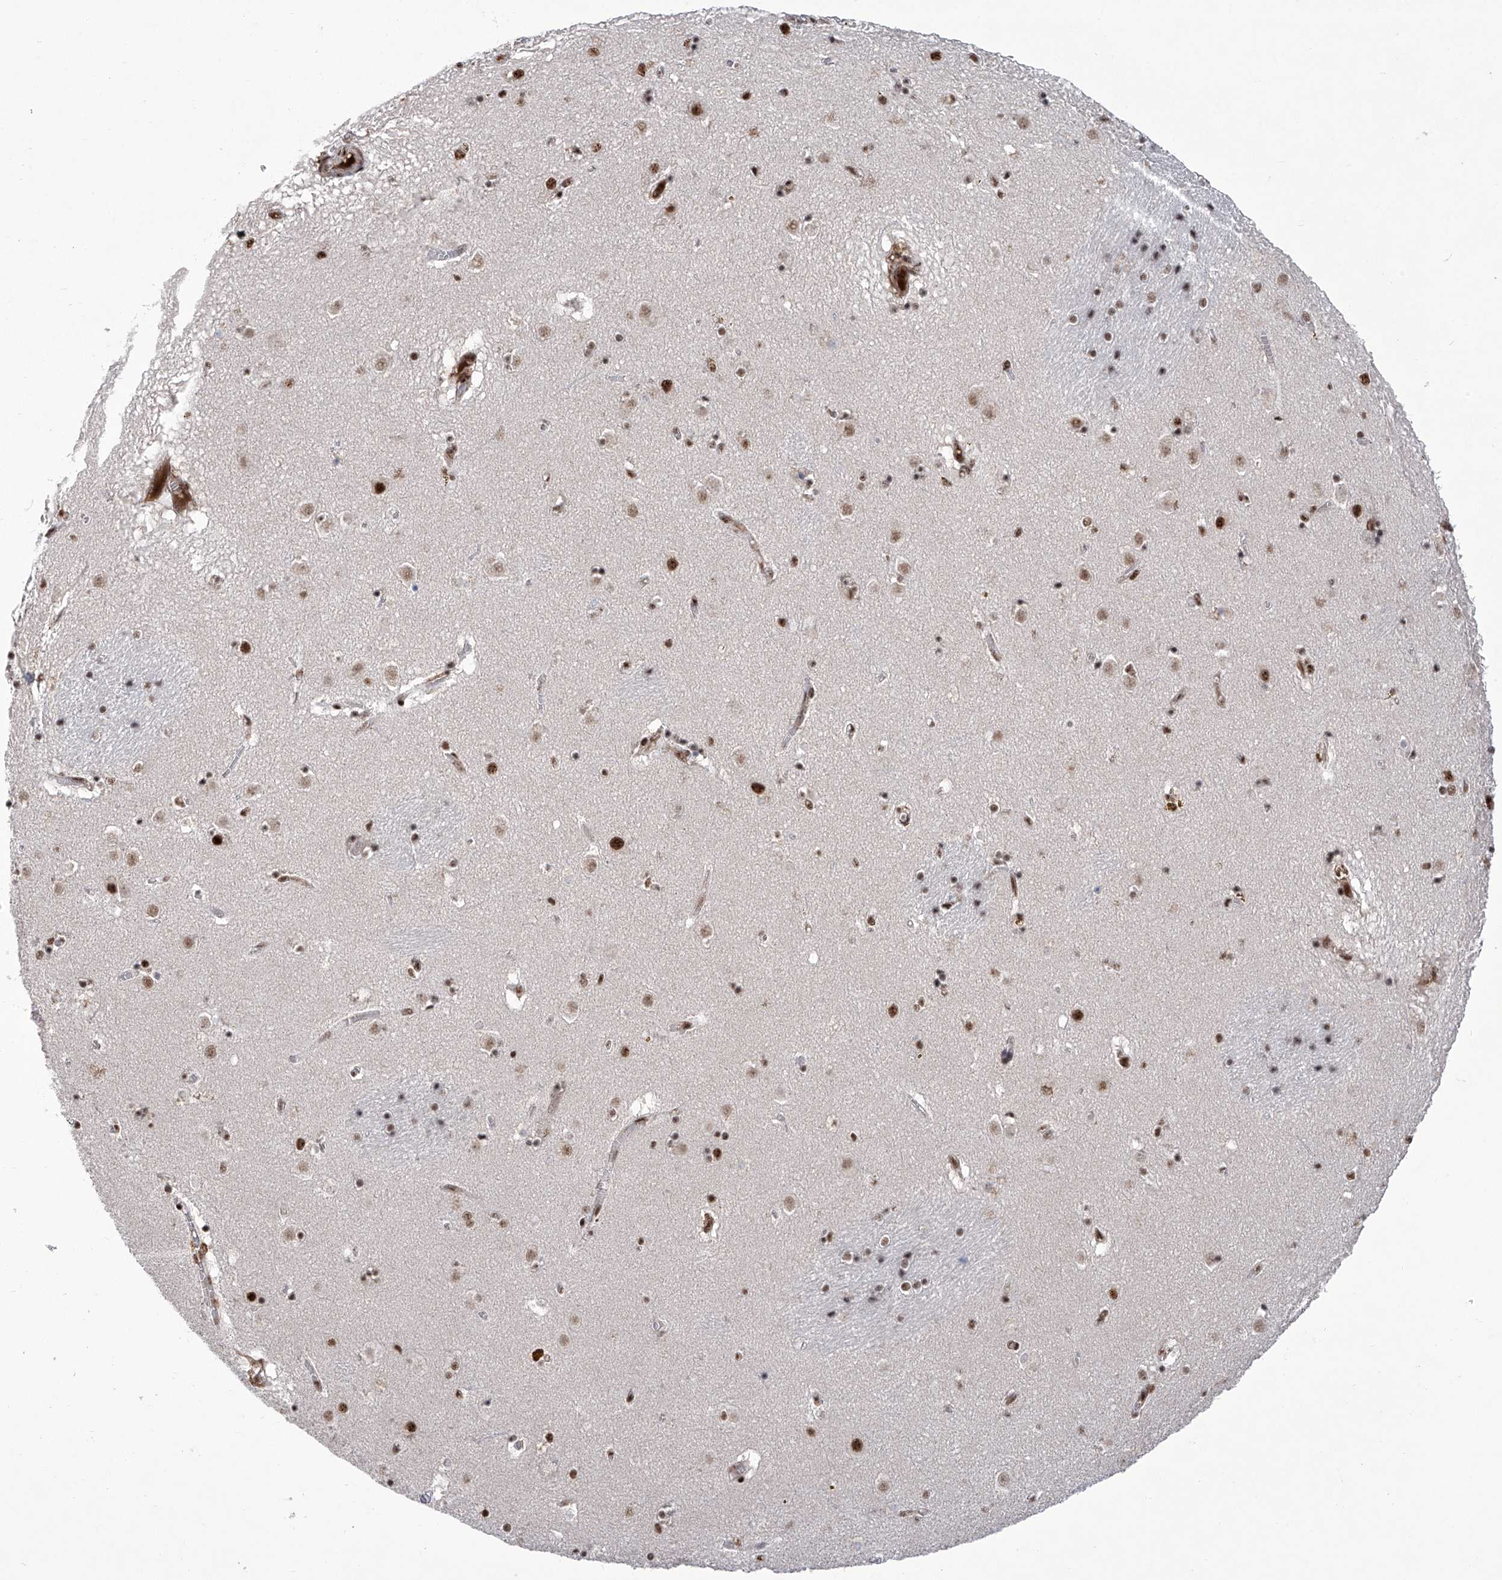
{"staining": {"intensity": "moderate", "quantity": "25%-75%", "location": "nuclear"}, "tissue": "caudate", "cell_type": "Glial cells", "image_type": "normal", "snomed": [{"axis": "morphology", "description": "Normal tissue, NOS"}, {"axis": "topography", "description": "Lateral ventricle wall"}], "caption": "Unremarkable caudate exhibits moderate nuclear expression in about 25%-75% of glial cells, visualized by immunohistochemistry.", "gene": "FBXL4", "patient": {"sex": "male", "age": 70}}